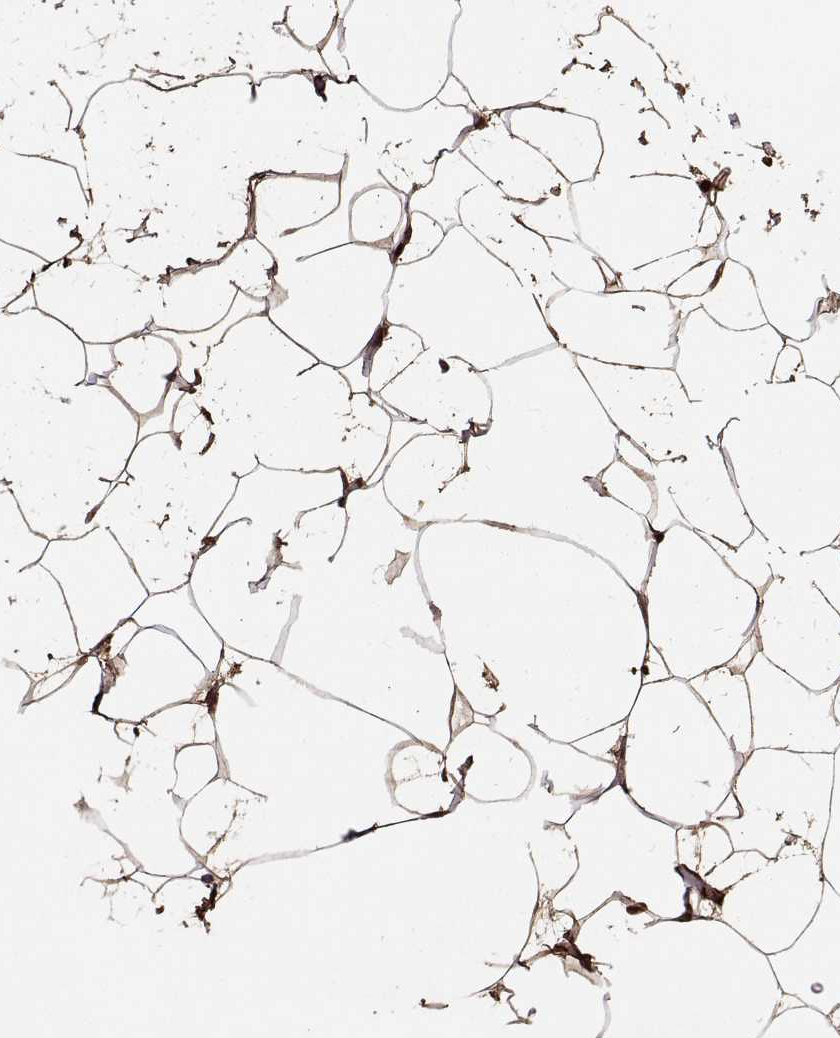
{"staining": {"intensity": "moderate", "quantity": ">75%", "location": "cytoplasmic/membranous"}, "tissue": "breast", "cell_type": "Adipocytes", "image_type": "normal", "snomed": [{"axis": "morphology", "description": "Normal tissue, NOS"}, {"axis": "topography", "description": "Breast"}], "caption": "The histopathology image reveals a brown stain indicating the presence of a protein in the cytoplasmic/membranous of adipocytes in breast. (IHC, brightfield microscopy, high magnification).", "gene": "LUM", "patient": {"sex": "female", "age": 32}}